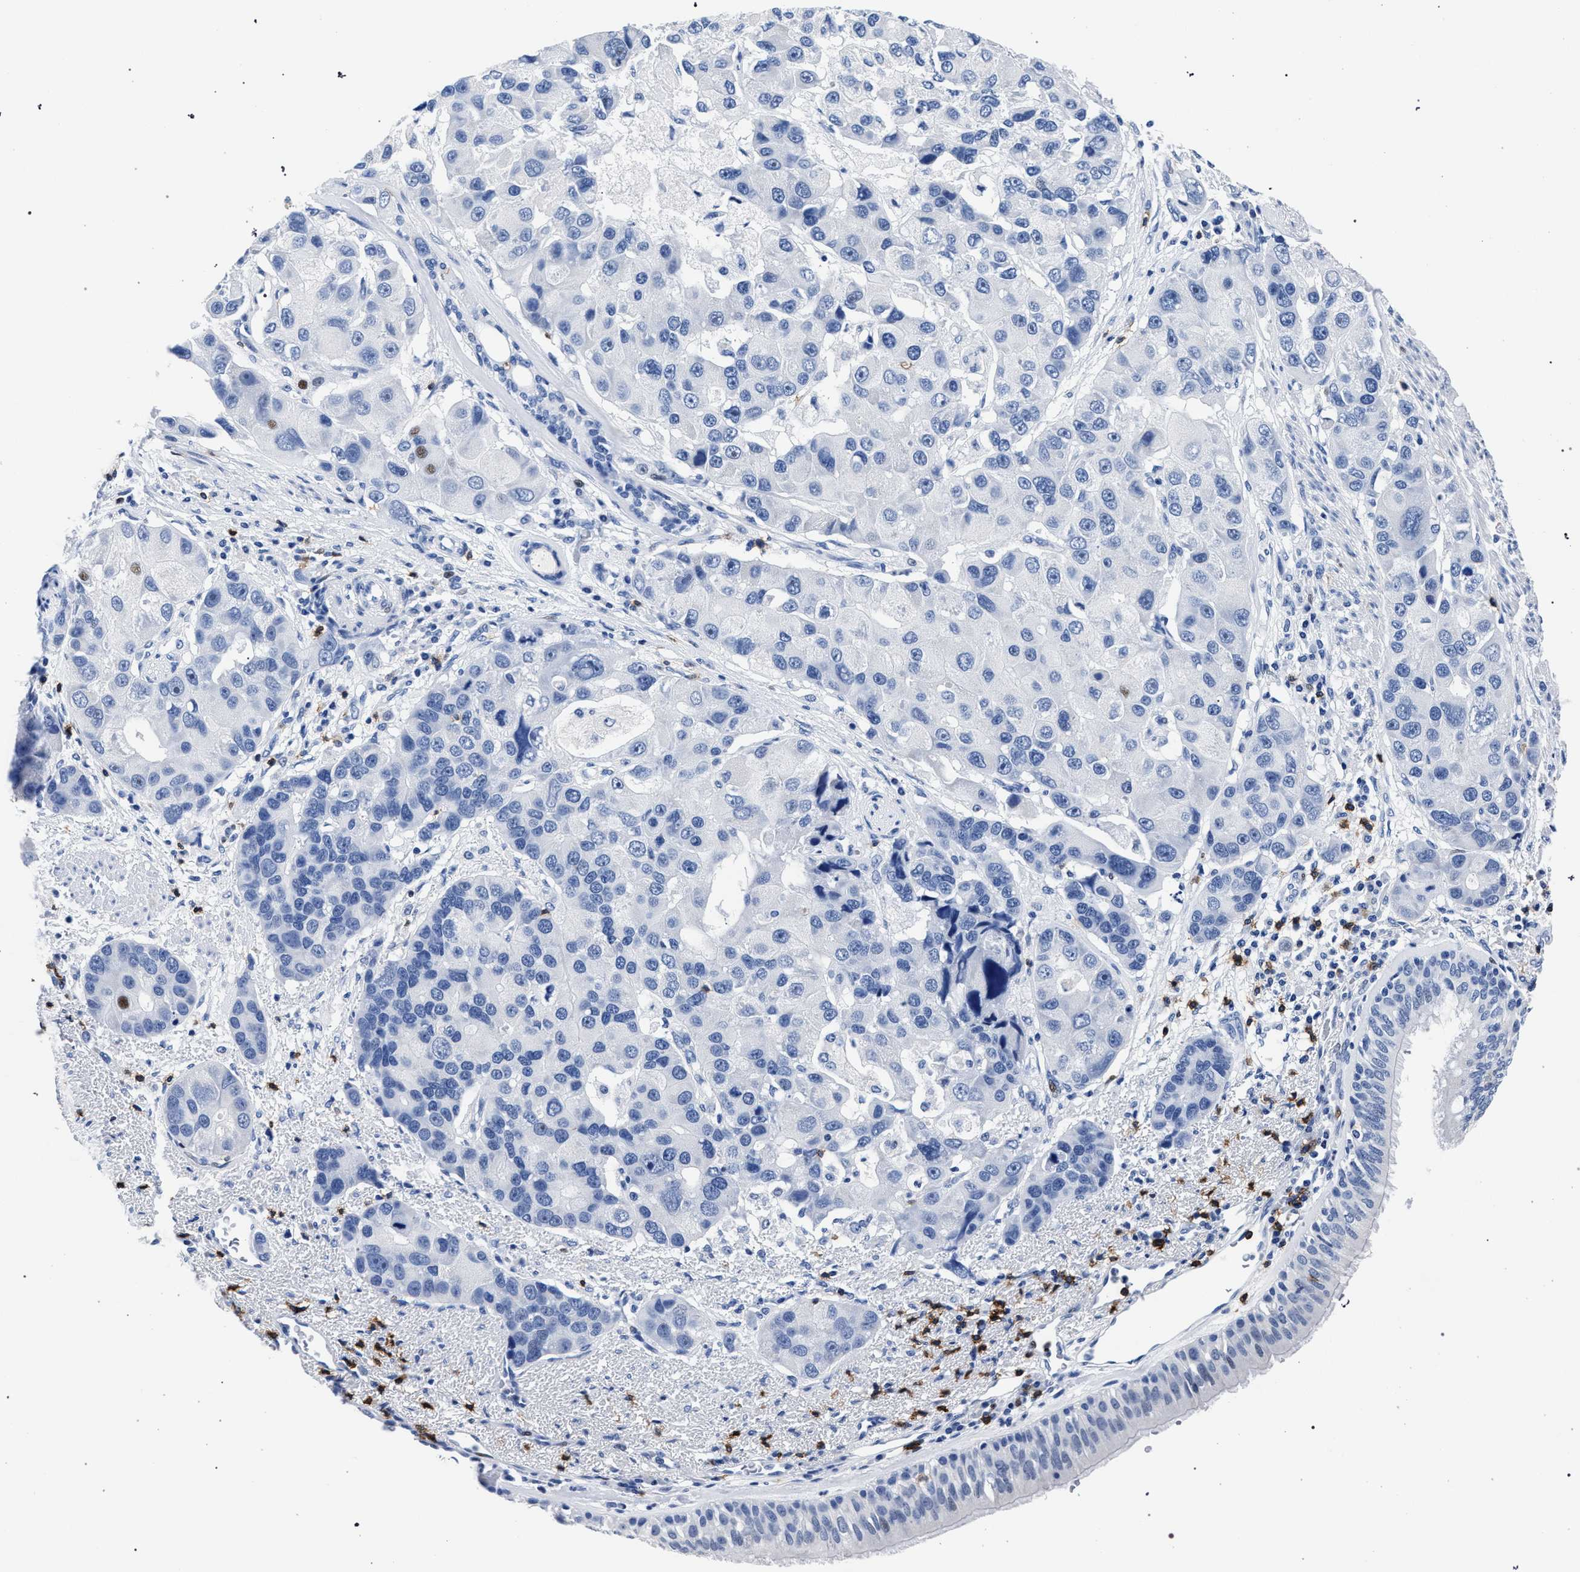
{"staining": {"intensity": "negative", "quantity": "none", "location": "none"}, "tissue": "bronchus", "cell_type": "Respiratory epithelial cells", "image_type": "normal", "snomed": [{"axis": "morphology", "description": "Normal tissue, NOS"}, {"axis": "morphology", "description": "Adenocarcinoma, NOS"}, {"axis": "morphology", "description": "Adenocarcinoma, metastatic, NOS"}, {"axis": "topography", "description": "Lymph node"}, {"axis": "topography", "description": "Bronchus"}, {"axis": "topography", "description": "Lung"}], "caption": "This histopathology image is of unremarkable bronchus stained with immunohistochemistry to label a protein in brown with the nuclei are counter-stained blue. There is no staining in respiratory epithelial cells.", "gene": "KLRK1", "patient": {"sex": "female", "age": 54}}